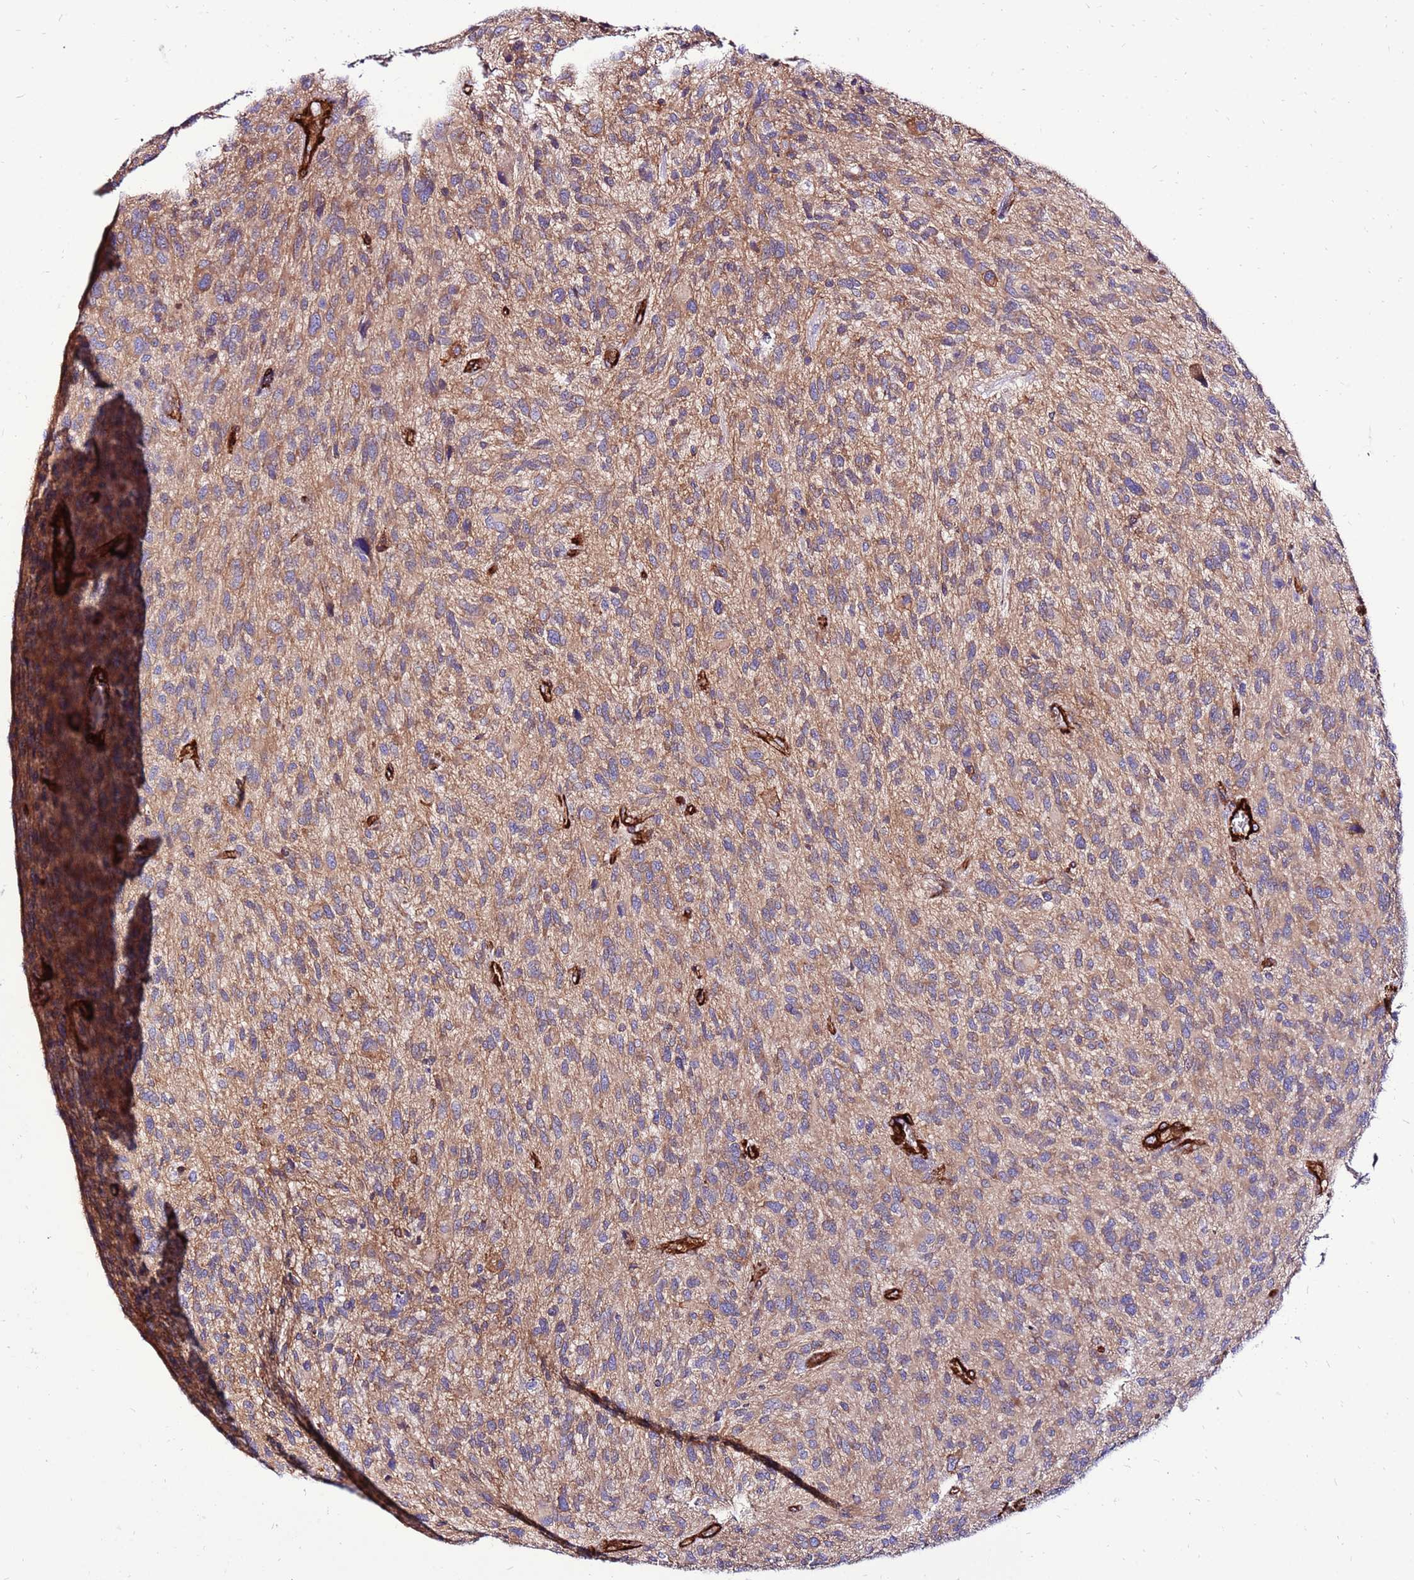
{"staining": {"intensity": "moderate", "quantity": "25%-75%", "location": "cytoplasmic/membranous"}, "tissue": "glioma", "cell_type": "Tumor cells", "image_type": "cancer", "snomed": [{"axis": "morphology", "description": "Glioma, malignant, High grade"}, {"axis": "topography", "description": "Brain"}], "caption": "A high-resolution photomicrograph shows immunohistochemistry (IHC) staining of malignant glioma (high-grade), which demonstrates moderate cytoplasmic/membranous positivity in about 25%-75% of tumor cells. (Brightfield microscopy of DAB IHC at high magnification).", "gene": "EI24", "patient": {"sex": "male", "age": 47}}